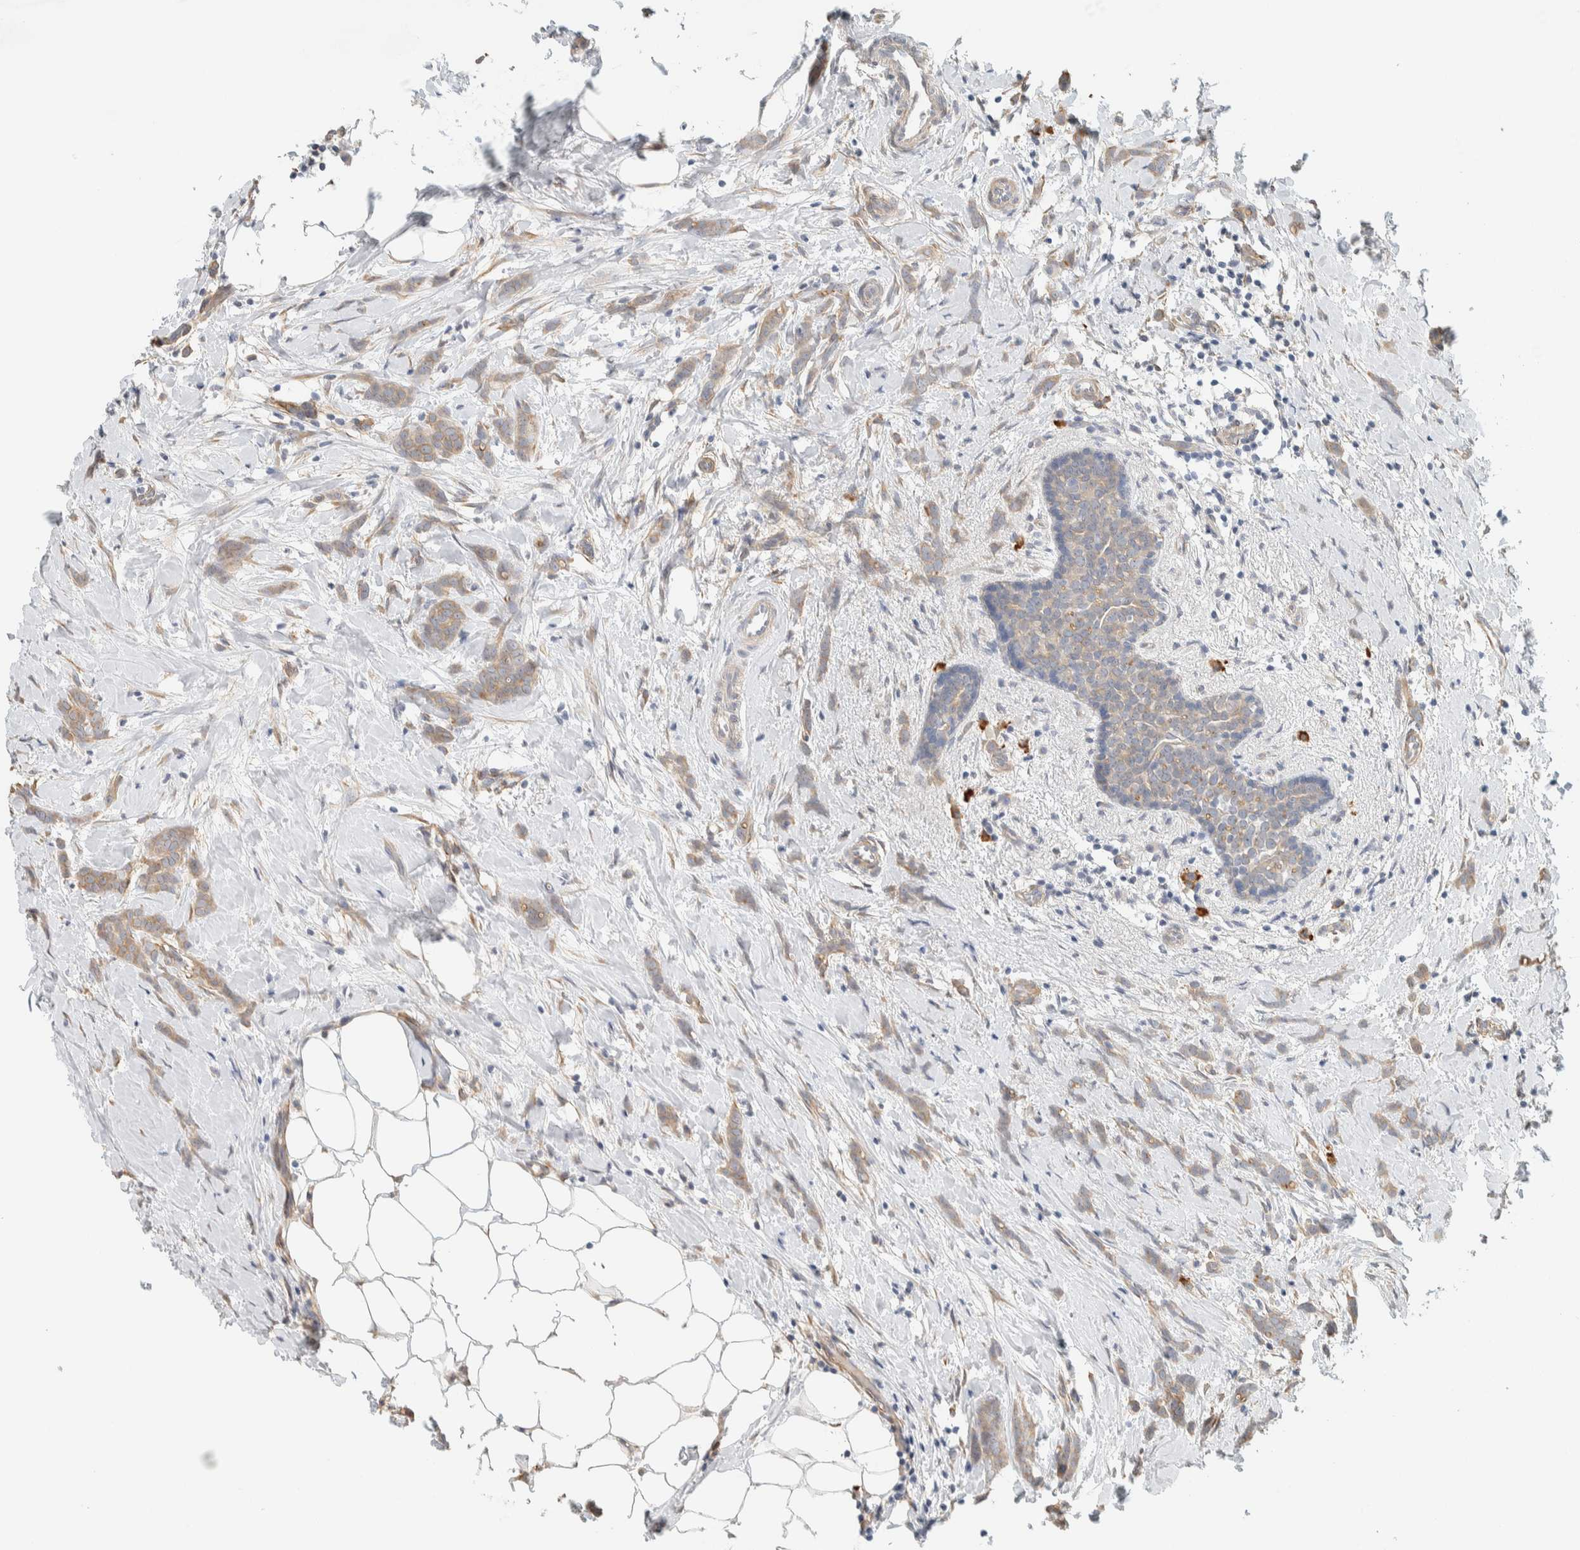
{"staining": {"intensity": "weak", "quantity": ">75%", "location": "cytoplasmic/membranous"}, "tissue": "breast cancer", "cell_type": "Tumor cells", "image_type": "cancer", "snomed": [{"axis": "morphology", "description": "Lobular carcinoma, in situ"}, {"axis": "morphology", "description": "Lobular carcinoma"}, {"axis": "topography", "description": "Breast"}], "caption": "High-power microscopy captured an immunohistochemistry image of breast cancer (lobular carcinoma), revealing weak cytoplasmic/membranous positivity in approximately >75% of tumor cells.", "gene": "KLHL40", "patient": {"sex": "female", "age": 41}}